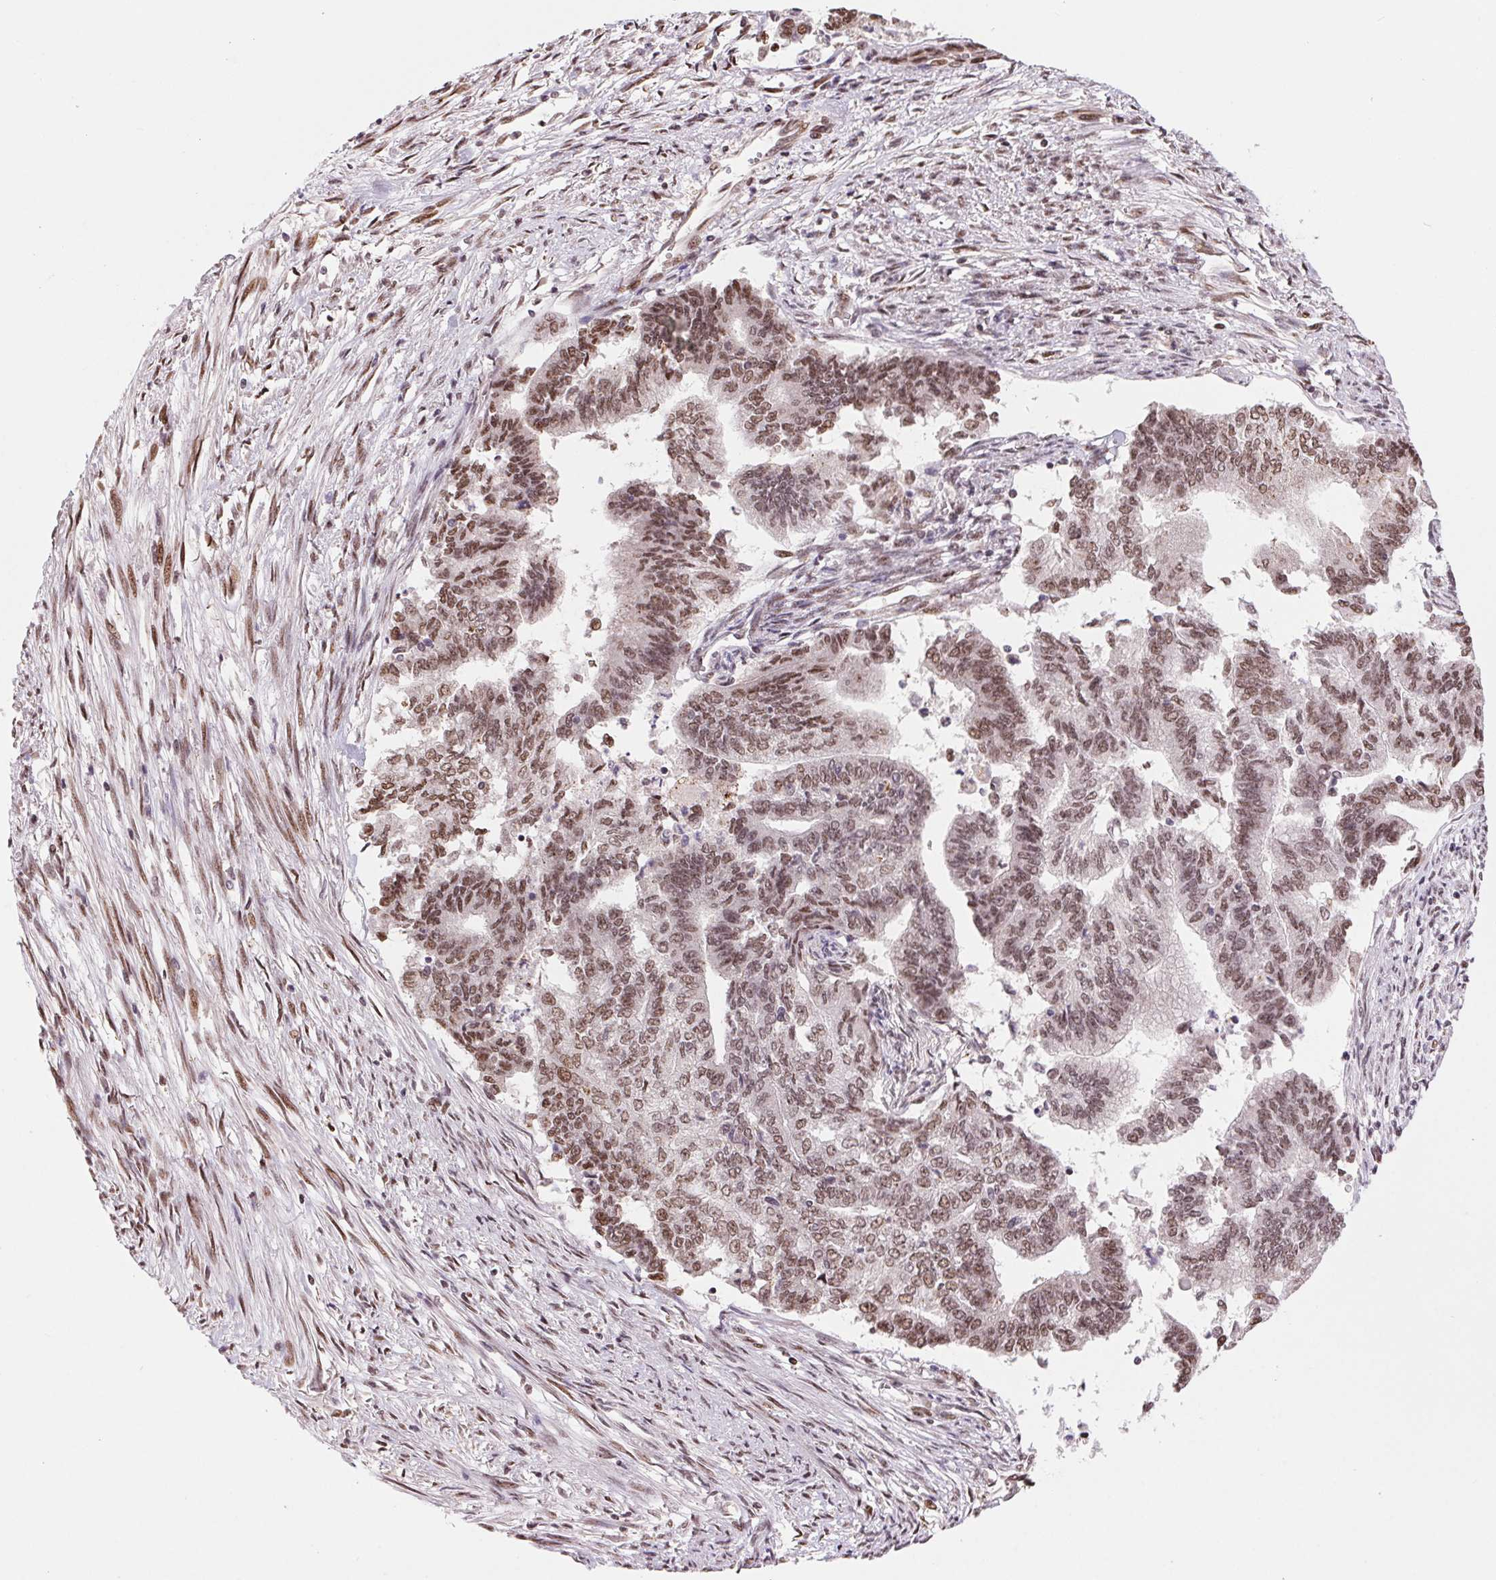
{"staining": {"intensity": "moderate", "quantity": ">75%", "location": "nuclear"}, "tissue": "endometrial cancer", "cell_type": "Tumor cells", "image_type": "cancer", "snomed": [{"axis": "morphology", "description": "Adenocarcinoma, NOS"}, {"axis": "topography", "description": "Endometrium"}], "caption": "About >75% of tumor cells in human endometrial adenocarcinoma display moderate nuclear protein expression as visualized by brown immunohistochemical staining.", "gene": "RAD23A", "patient": {"sex": "female", "age": 65}}